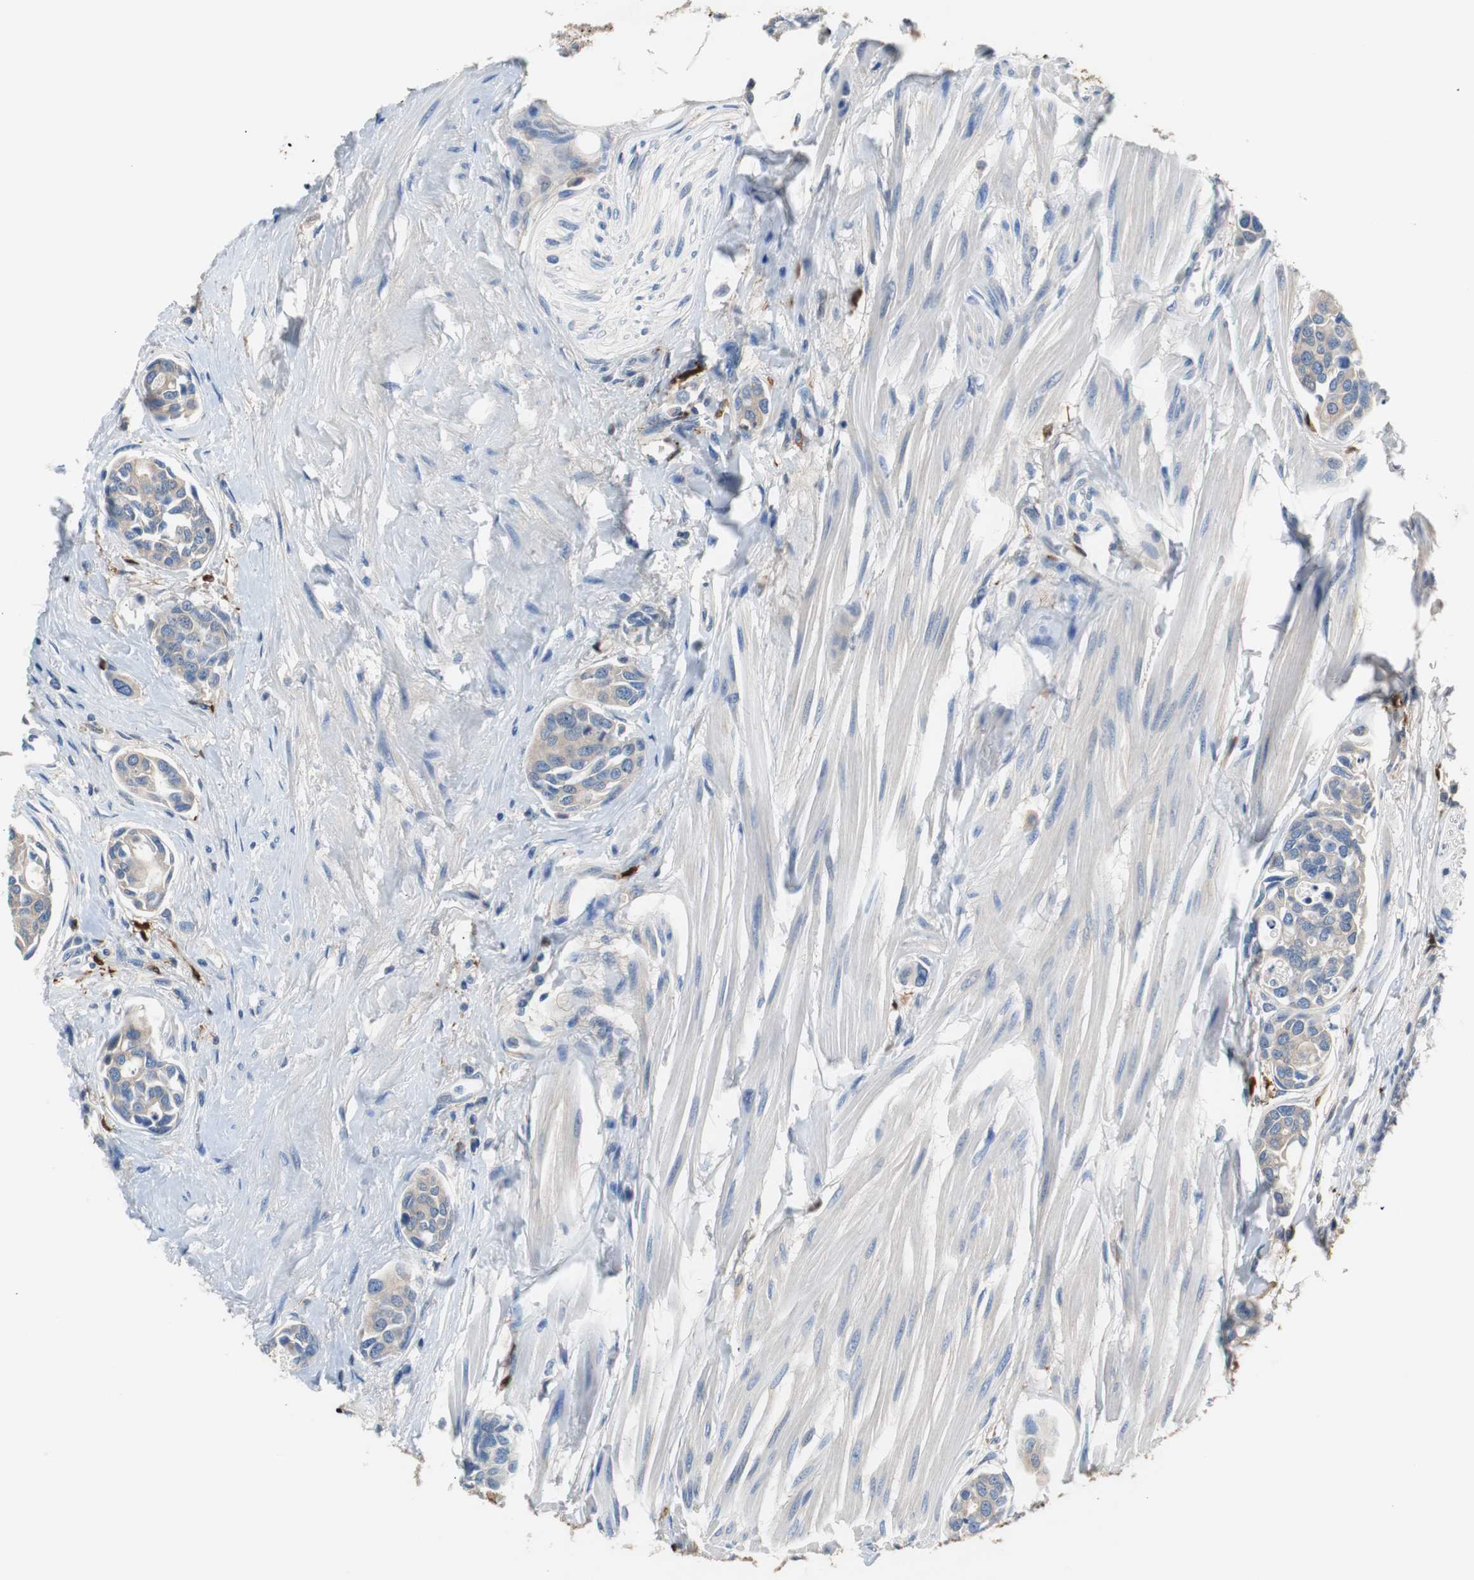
{"staining": {"intensity": "negative", "quantity": "none", "location": "none"}, "tissue": "urothelial cancer", "cell_type": "Tumor cells", "image_type": "cancer", "snomed": [{"axis": "morphology", "description": "Urothelial carcinoma, High grade"}, {"axis": "topography", "description": "Urinary bladder"}], "caption": "Tumor cells are negative for brown protein staining in high-grade urothelial carcinoma.", "gene": "PI15", "patient": {"sex": "male", "age": 78}}